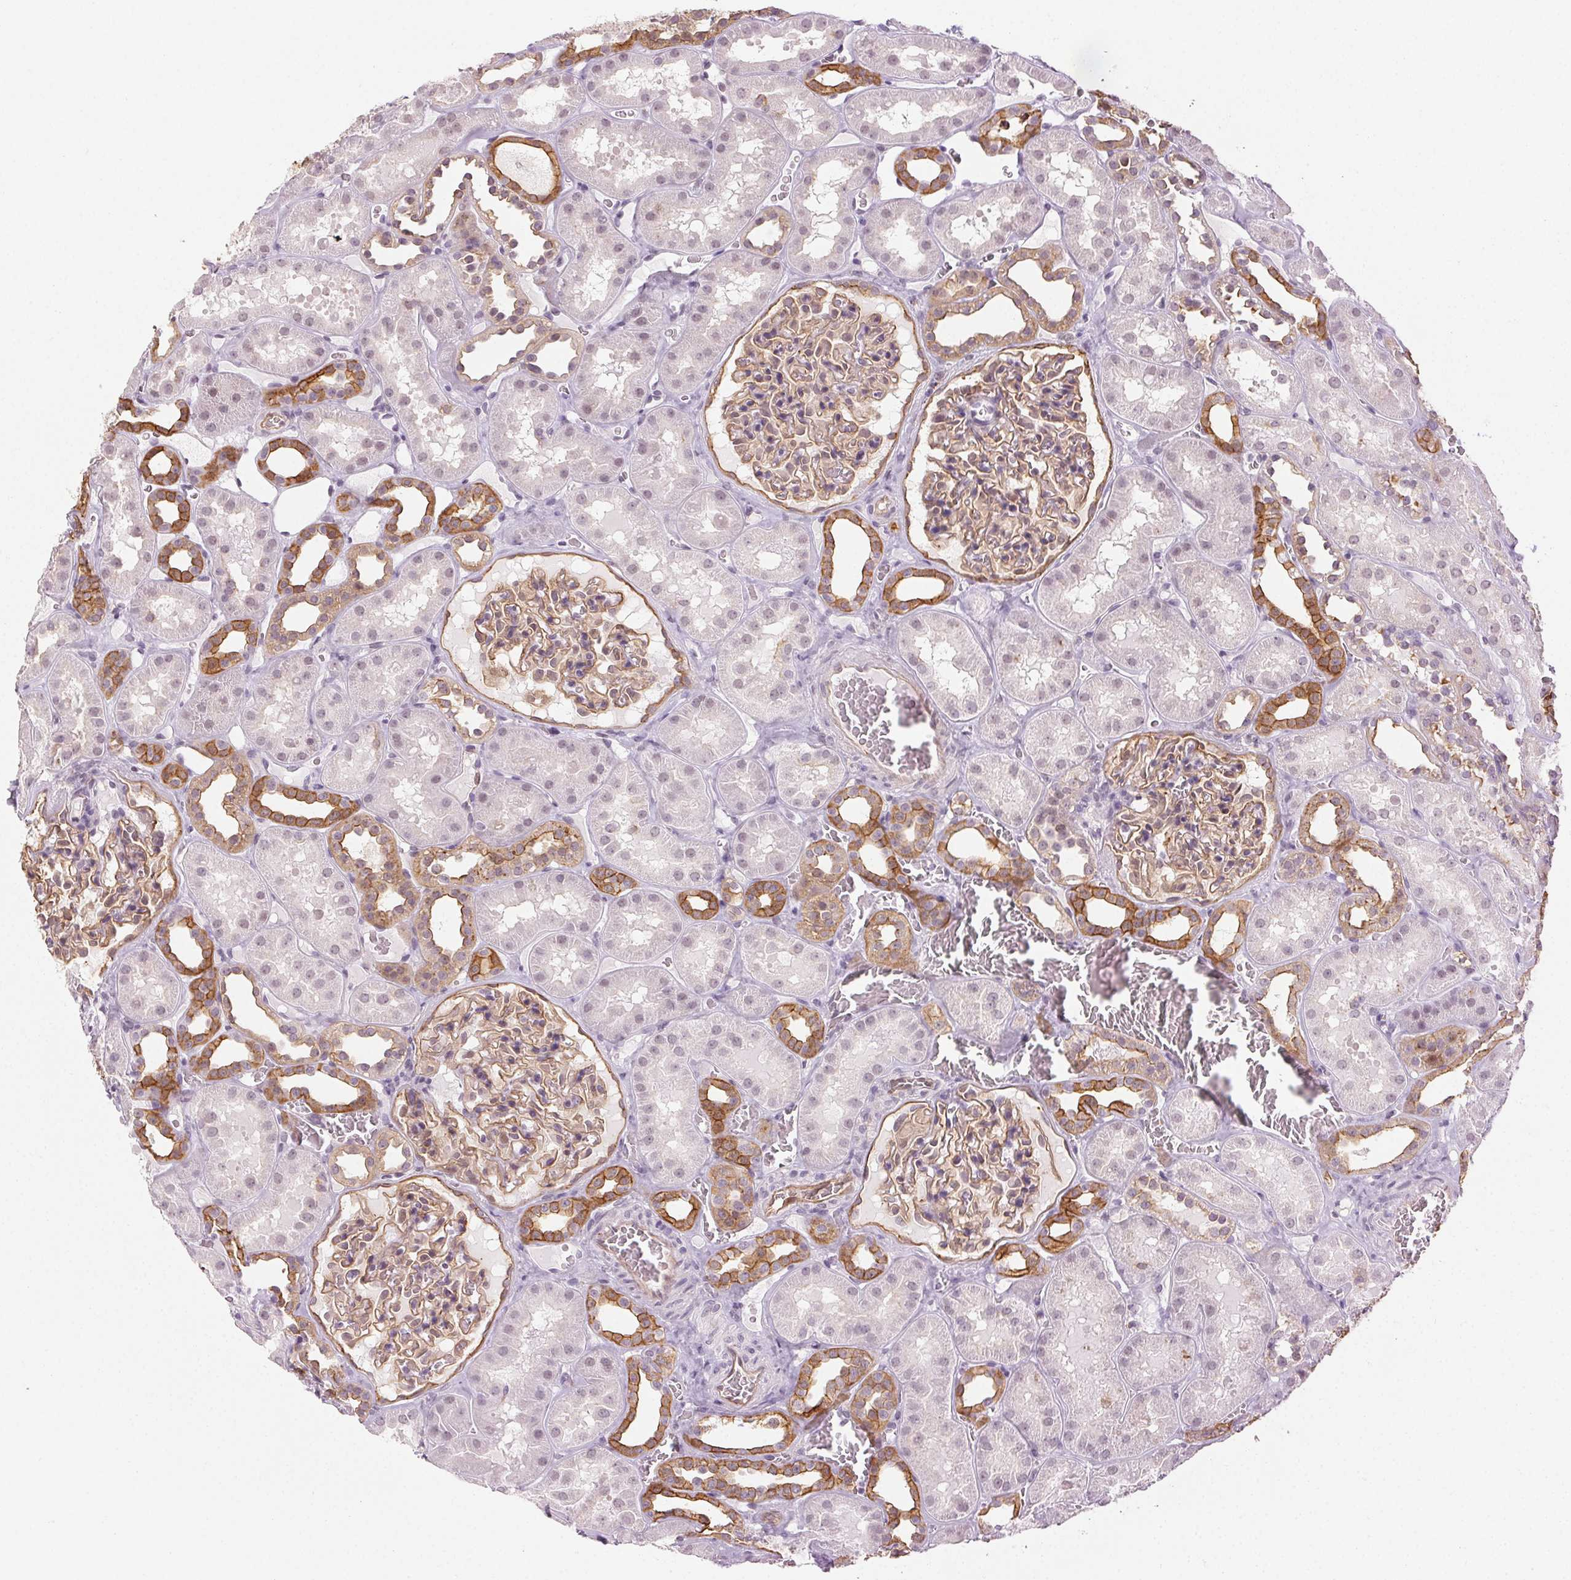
{"staining": {"intensity": "weak", "quantity": ">75%", "location": "cytoplasmic/membranous"}, "tissue": "kidney", "cell_type": "Cells in glomeruli", "image_type": "normal", "snomed": [{"axis": "morphology", "description": "Normal tissue, NOS"}, {"axis": "topography", "description": "Kidney"}], "caption": "Approximately >75% of cells in glomeruli in unremarkable human kidney display weak cytoplasmic/membranous protein staining as visualized by brown immunohistochemical staining.", "gene": "AIF1L", "patient": {"sex": "female", "age": 41}}